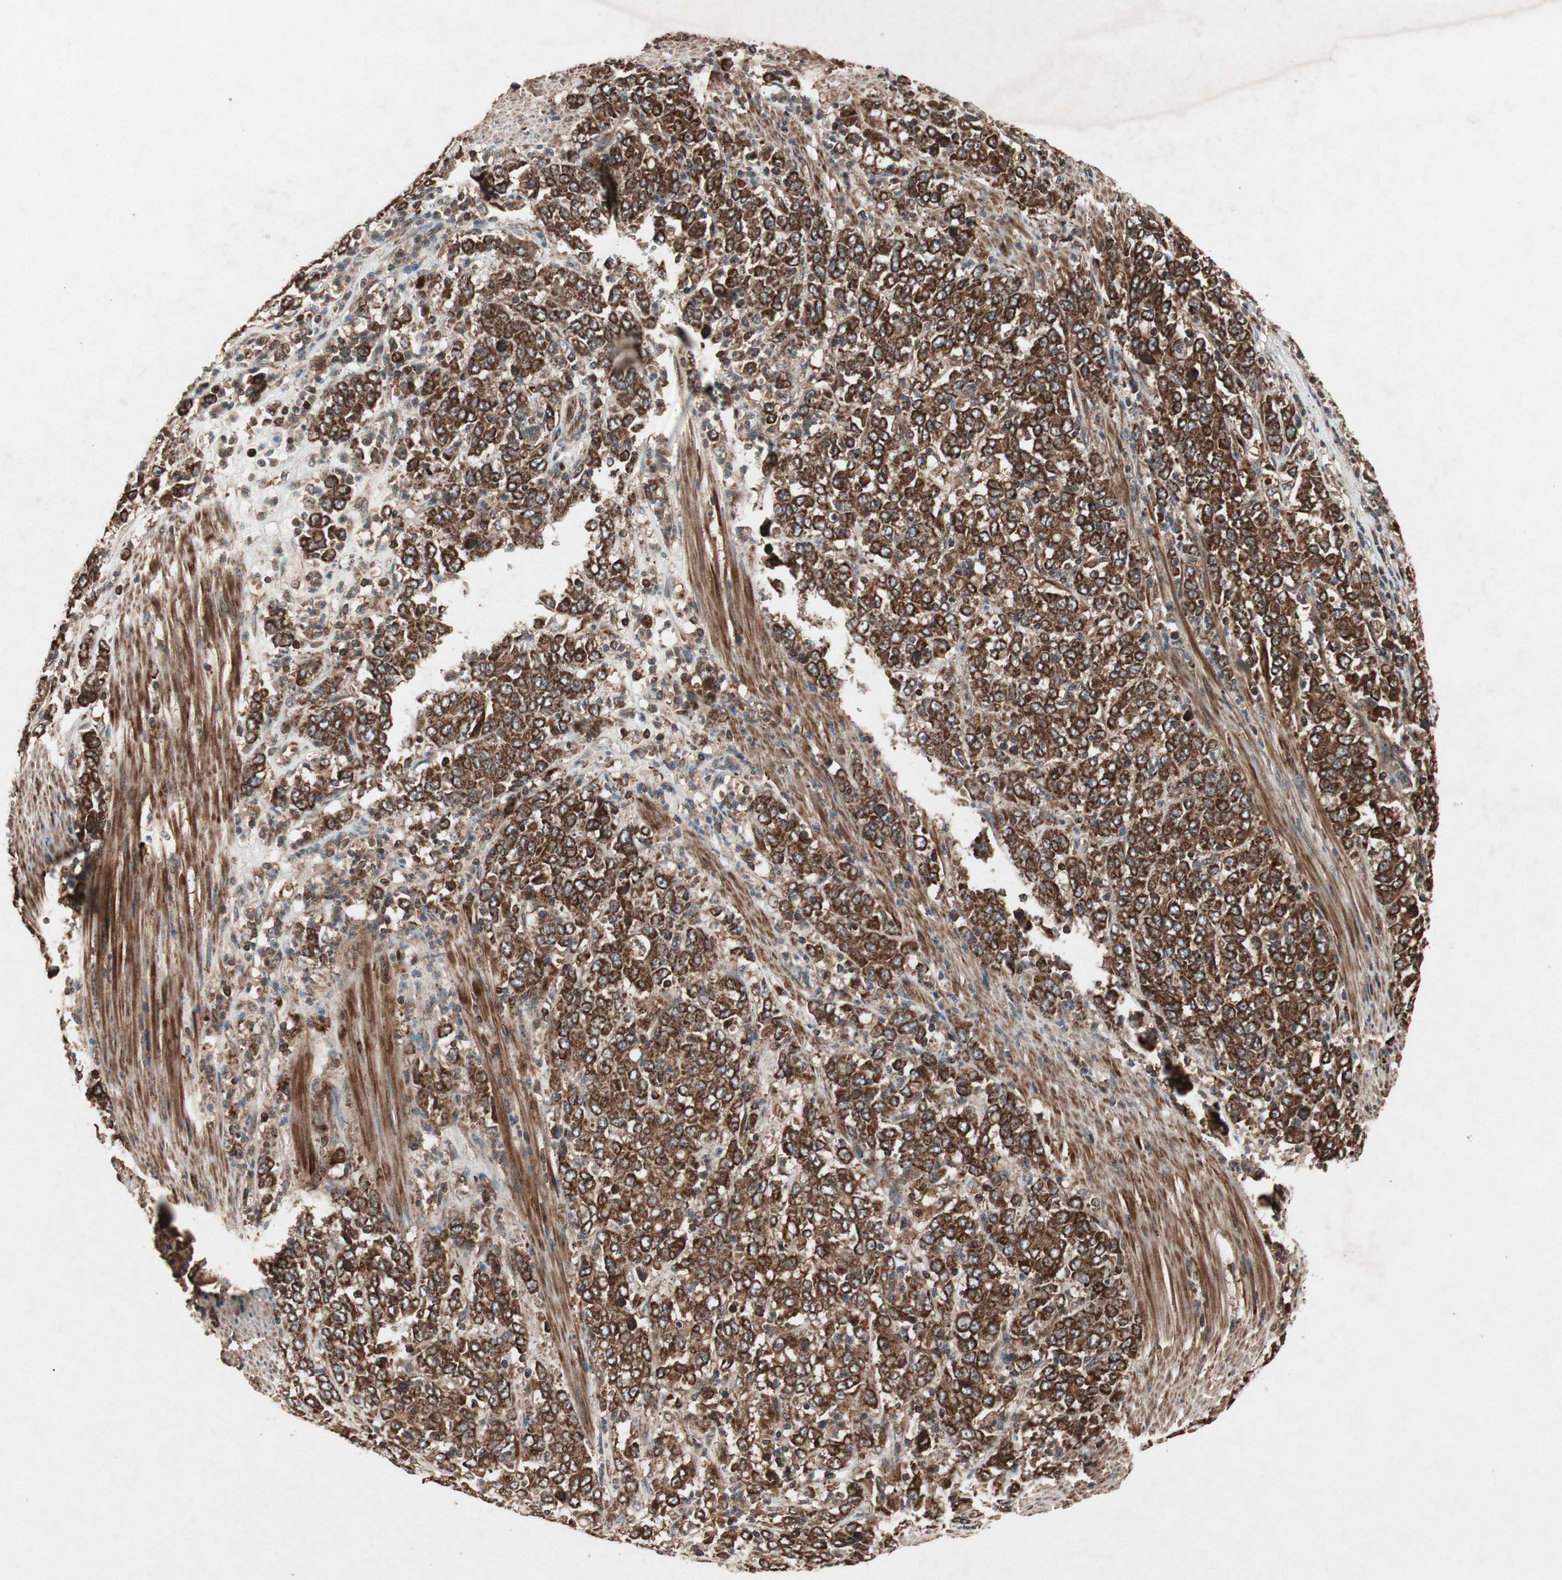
{"staining": {"intensity": "strong", "quantity": ">75%", "location": "cytoplasmic/membranous"}, "tissue": "stomach cancer", "cell_type": "Tumor cells", "image_type": "cancer", "snomed": [{"axis": "morphology", "description": "Adenocarcinoma, NOS"}, {"axis": "topography", "description": "Stomach, lower"}], "caption": "DAB (3,3'-diaminobenzidine) immunohistochemical staining of human stomach cancer shows strong cytoplasmic/membranous protein expression in approximately >75% of tumor cells. (Stains: DAB (3,3'-diaminobenzidine) in brown, nuclei in blue, Microscopy: brightfield microscopy at high magnification).", "gene": "RAB1A", "patient": {"sex": "female", "age": 71}}